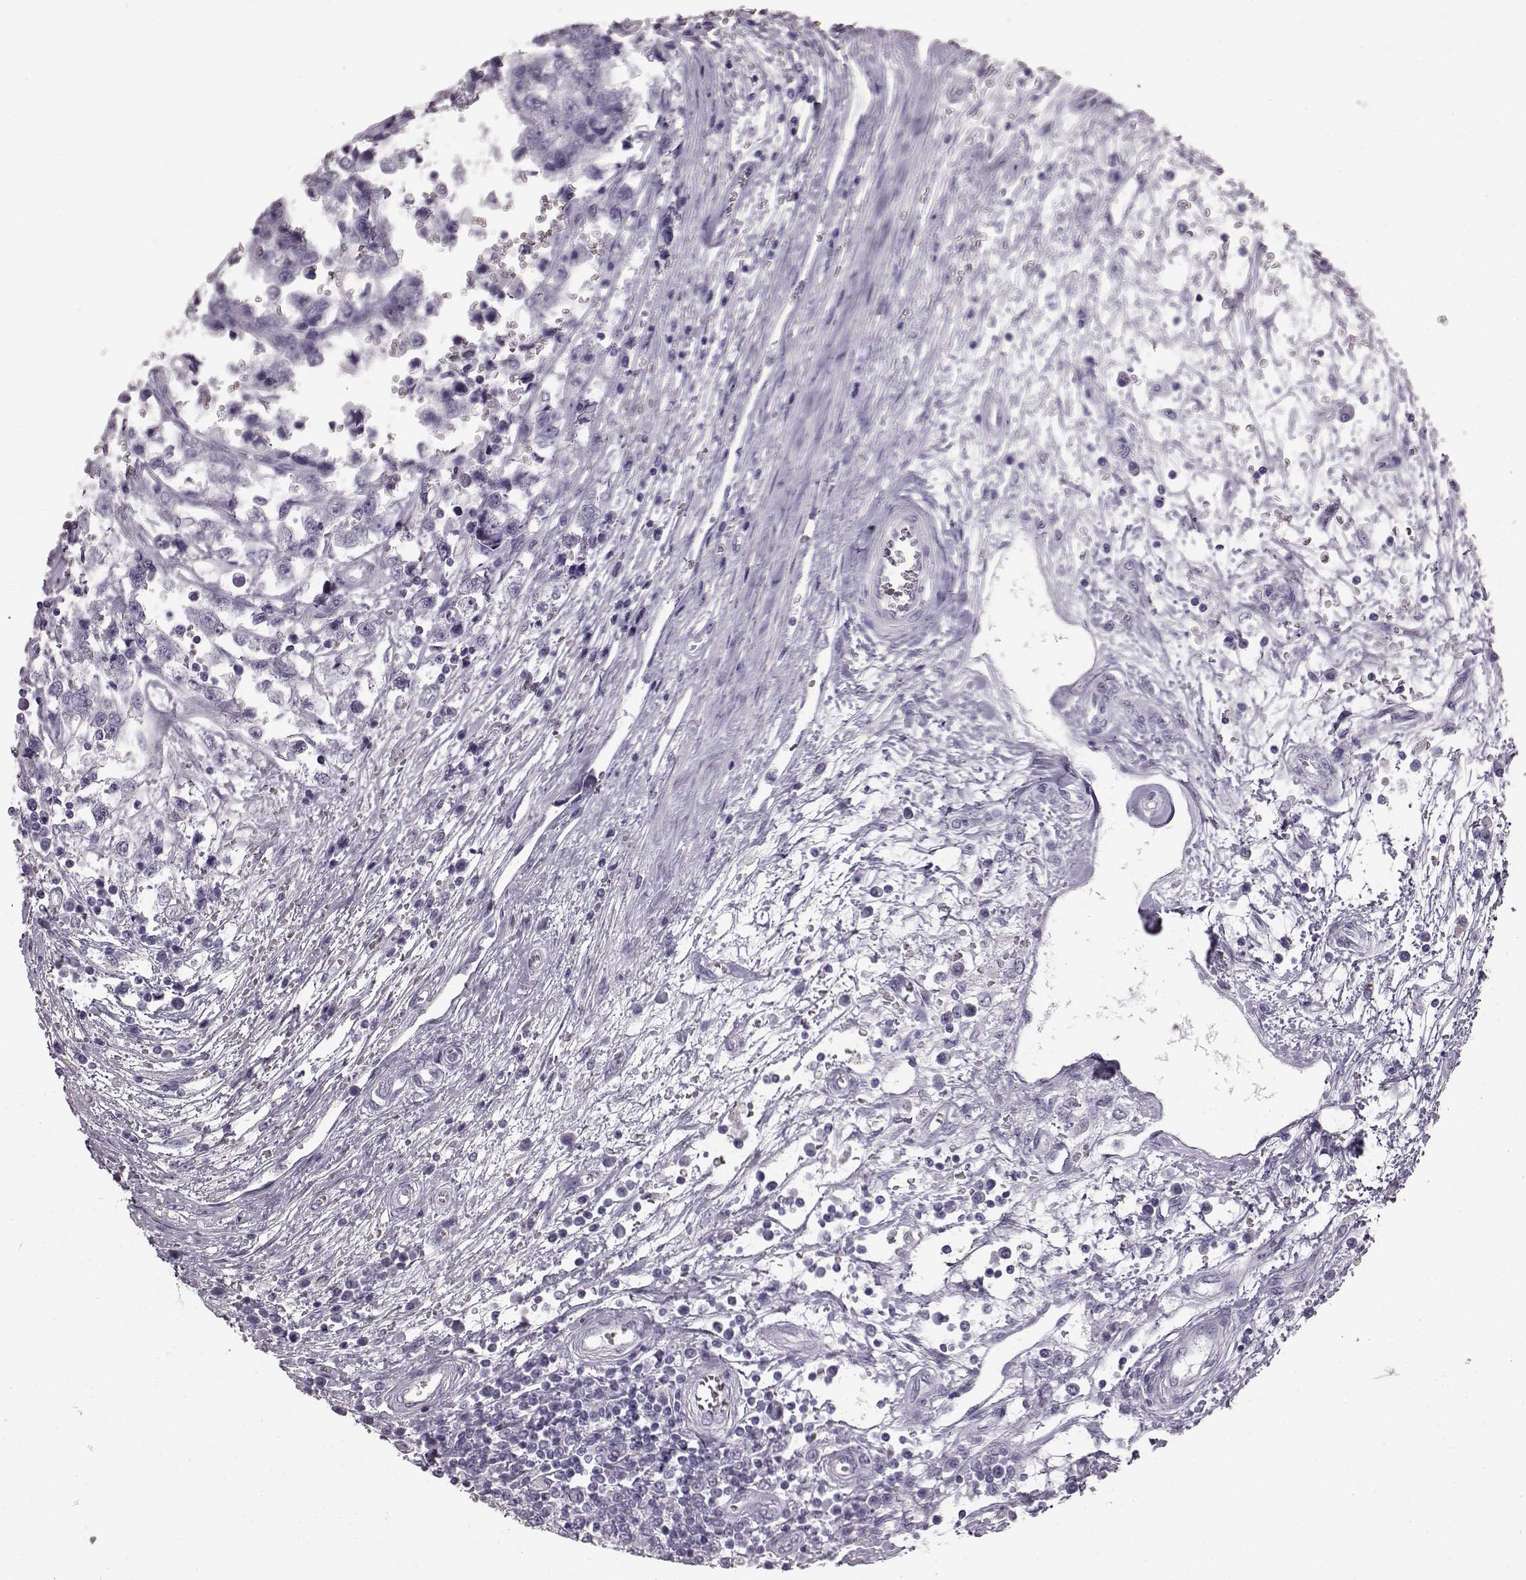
{"staining": {"intensity": "negative", "quantity": "none", "location": "none"}, "tissue": "testis cancer", "cell_type": "Tumor cells", "image_type": "cancer", "snomed": [{"axis": "morphology", "description": "Normal tissue, NOS"}, {"axis": "morphology", "description": "Seminoma, NOS"}, {"axis": "topography", "description": "Testis"}, {"axis": "topography", "description": "Epididymis"}], "caption": "IHC photomicrograph of testis cancer stained for a protein (brown), which demonstrates no positivity in tumor cells.", "gene": "TCHHL1", "patient": {"sex": "male", "age": 34}}